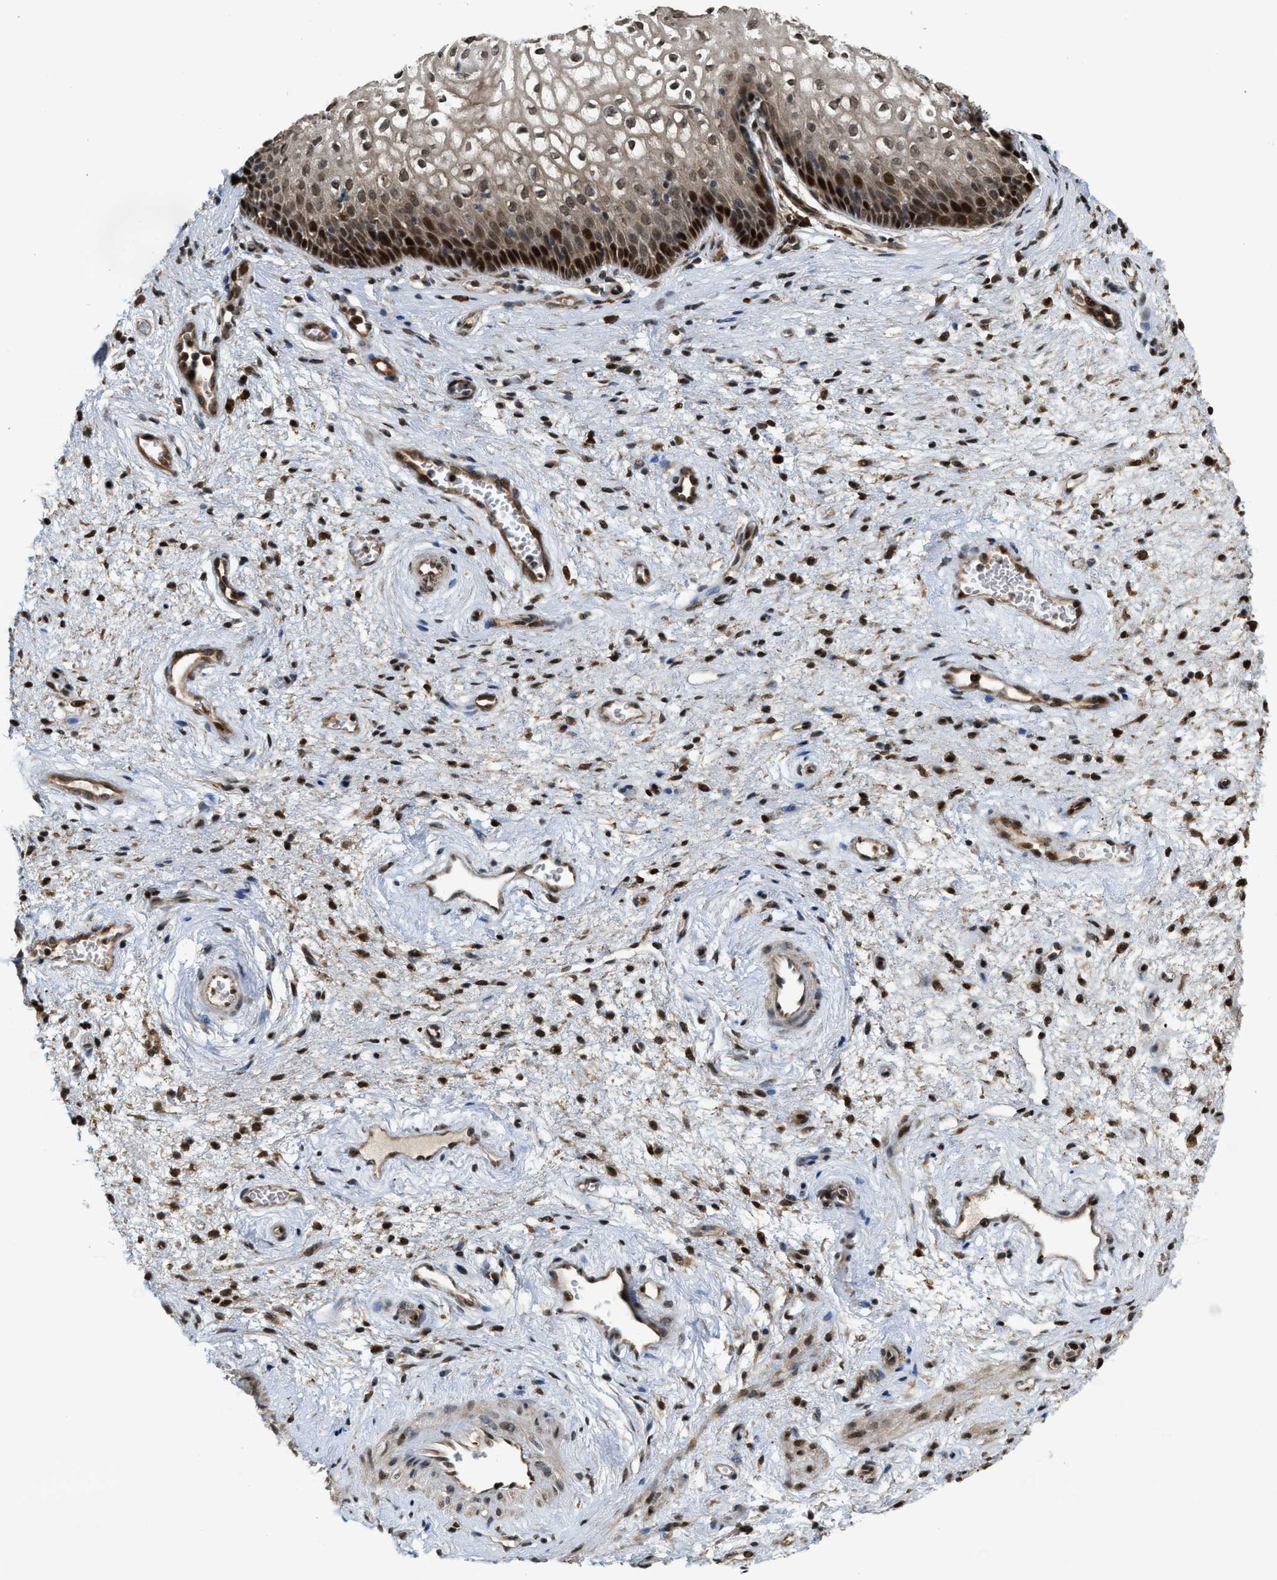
{"staining": {"intensity": "strong", "quantity": ">75%", "location": "cytoplasmic/membranous,nuclear"}, "tissue": "vagina", "cell_type": "Squamous epithelial cells", "image_type": "normal", "snomed": [{"axis": "morphology", "description": "Normal tissue, NOS"}, {"axis": "topography", "description": "Vagina"}], "caption": "Immunohistochemistry (IHC) (DAB (3,3'-diaminobenzidine)) staining of normal vagina shows strong cytoplasmic/membranous,nuclear protein positivity in about >75% of squamous epithelial cells.", "gene": "SERTAD2", "patient": {"sex": "female", "age": 34}}